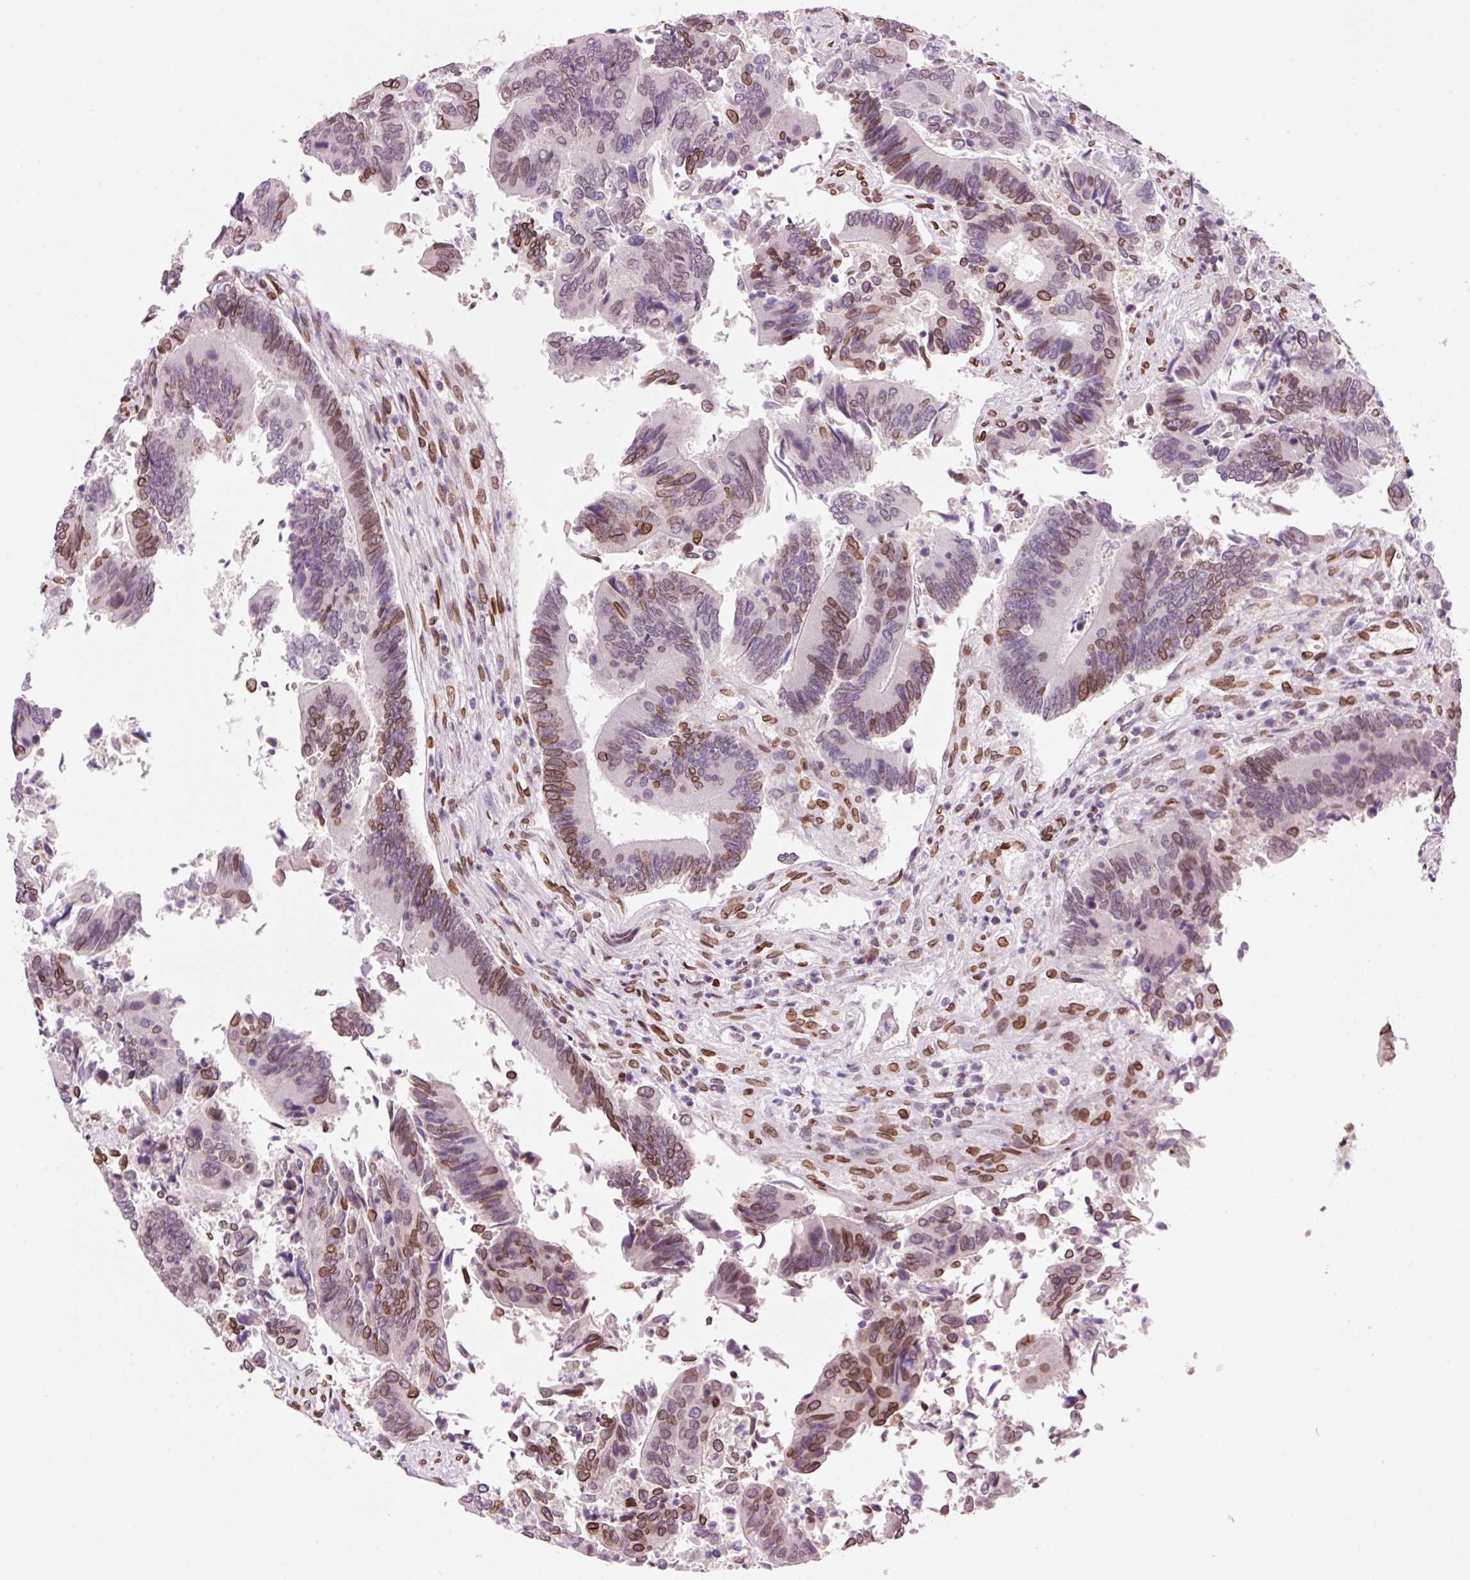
{"staining": {"intensity": "moderate", "quantity": "25%-75%", "location": "cytoplasmic/membranous,nuclear"}, "tissue": "colorectal cancer", "cell_type": "Tumor cells", "image_type": "cancer", "snomed": [{"axis": "morphology", "description": "Adenocarcinoma, NOS"}, {"axis": "topography", "description": "Colon"}], "caption": "Tumor cells display moderate cytoplasmic/membranous and nuclear expression in about 25%-75% of cells in colorectal cancer.", "gene": "ZNF224", "patient": {"sex": "female", "age": 67}}